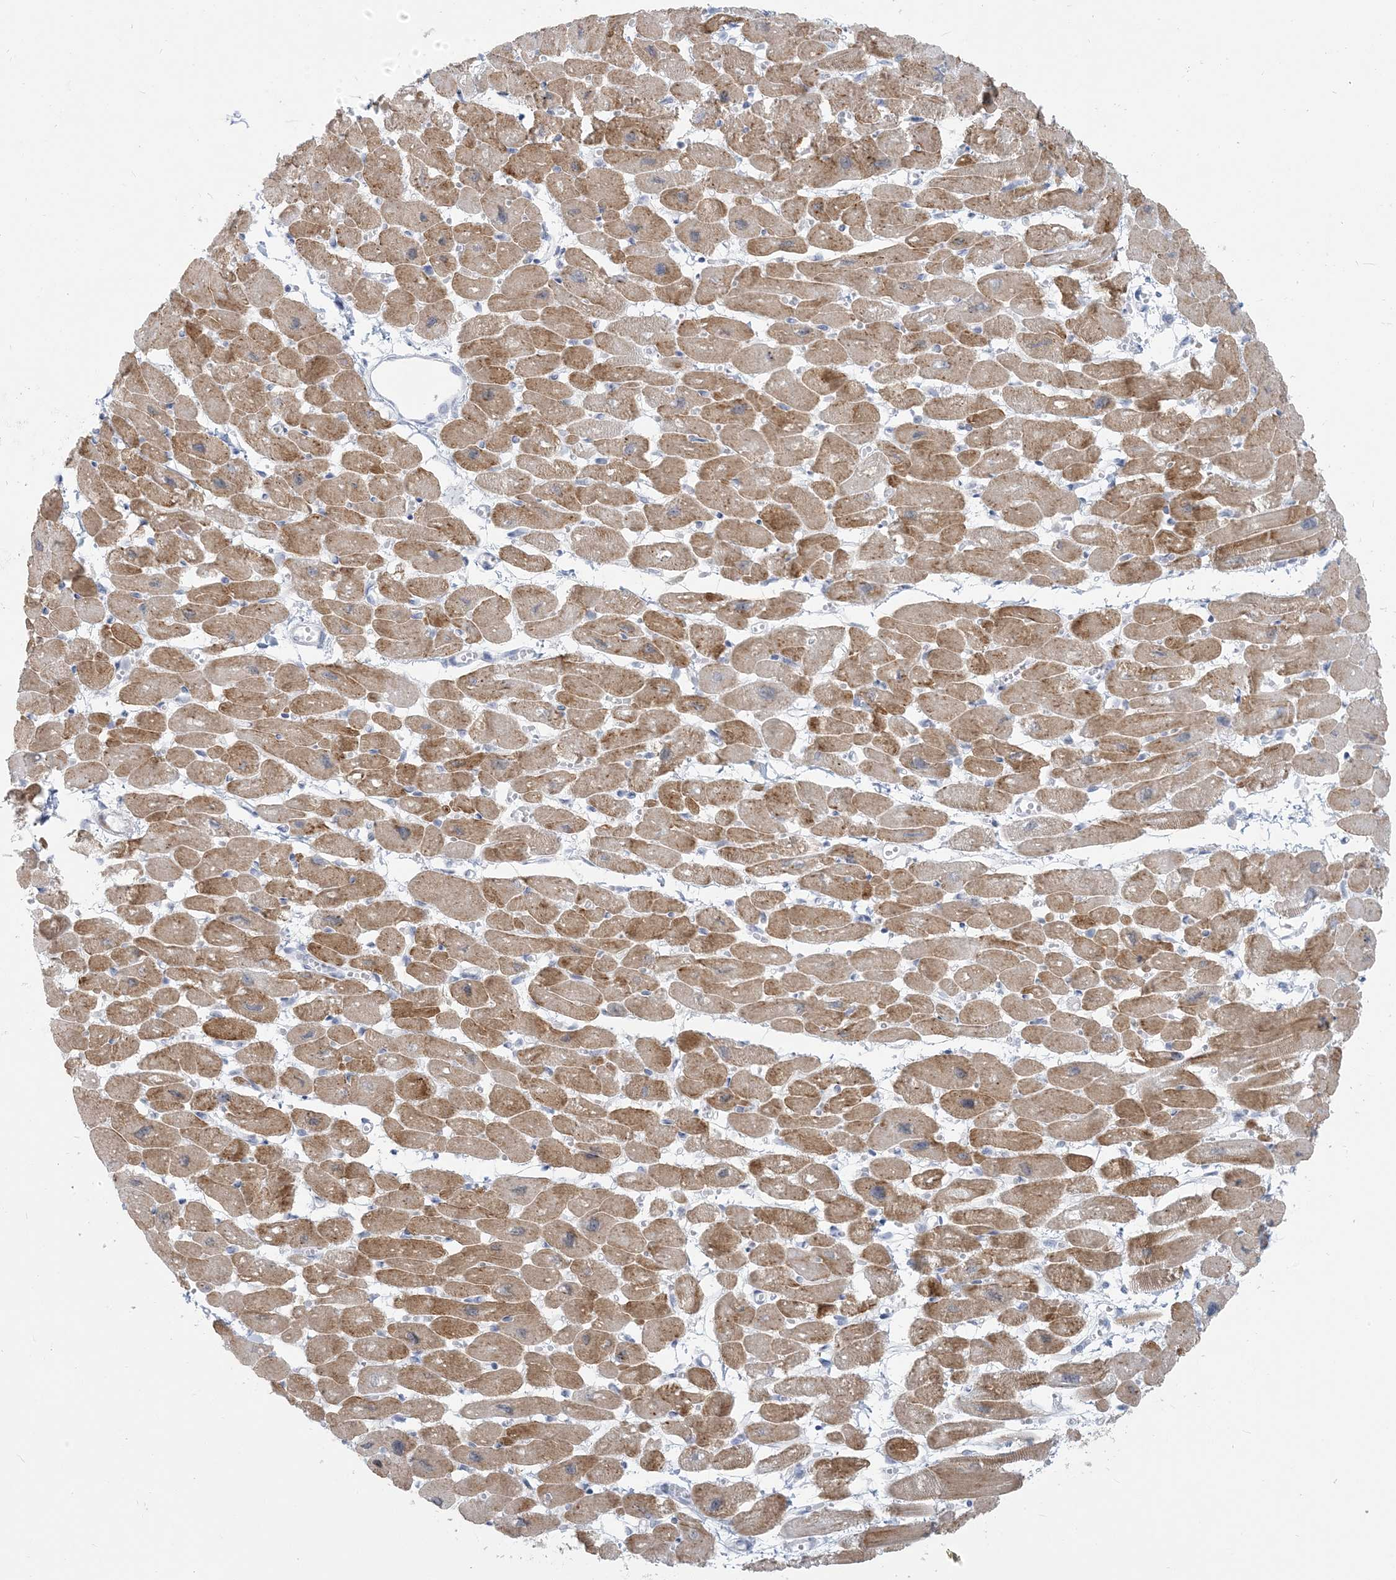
{"staining": {"intensity": "moderate", "quantity": ">75%", "location": "cytoplasmic/membranous"}, "tissue": "heart muscle", "cell_type": "Cardiomyocytes", "image_type": "normal", "snomed": [{"axis": "morphology", "description": "Normal tissue, NOS"}, {"axis": "topography", "description": "Heart"}], "caption": "The image exhibits a brown stain indicating the presence of a protein in the cytoplasmic/membranous of cardiomyocytes in heart muscle. (DAB (3,3'-diaminobenzidine) IHC with brightfield microscopy, high magnification).", "gene": "SCML1", "patient": {"sex": "female", "age": 54}}